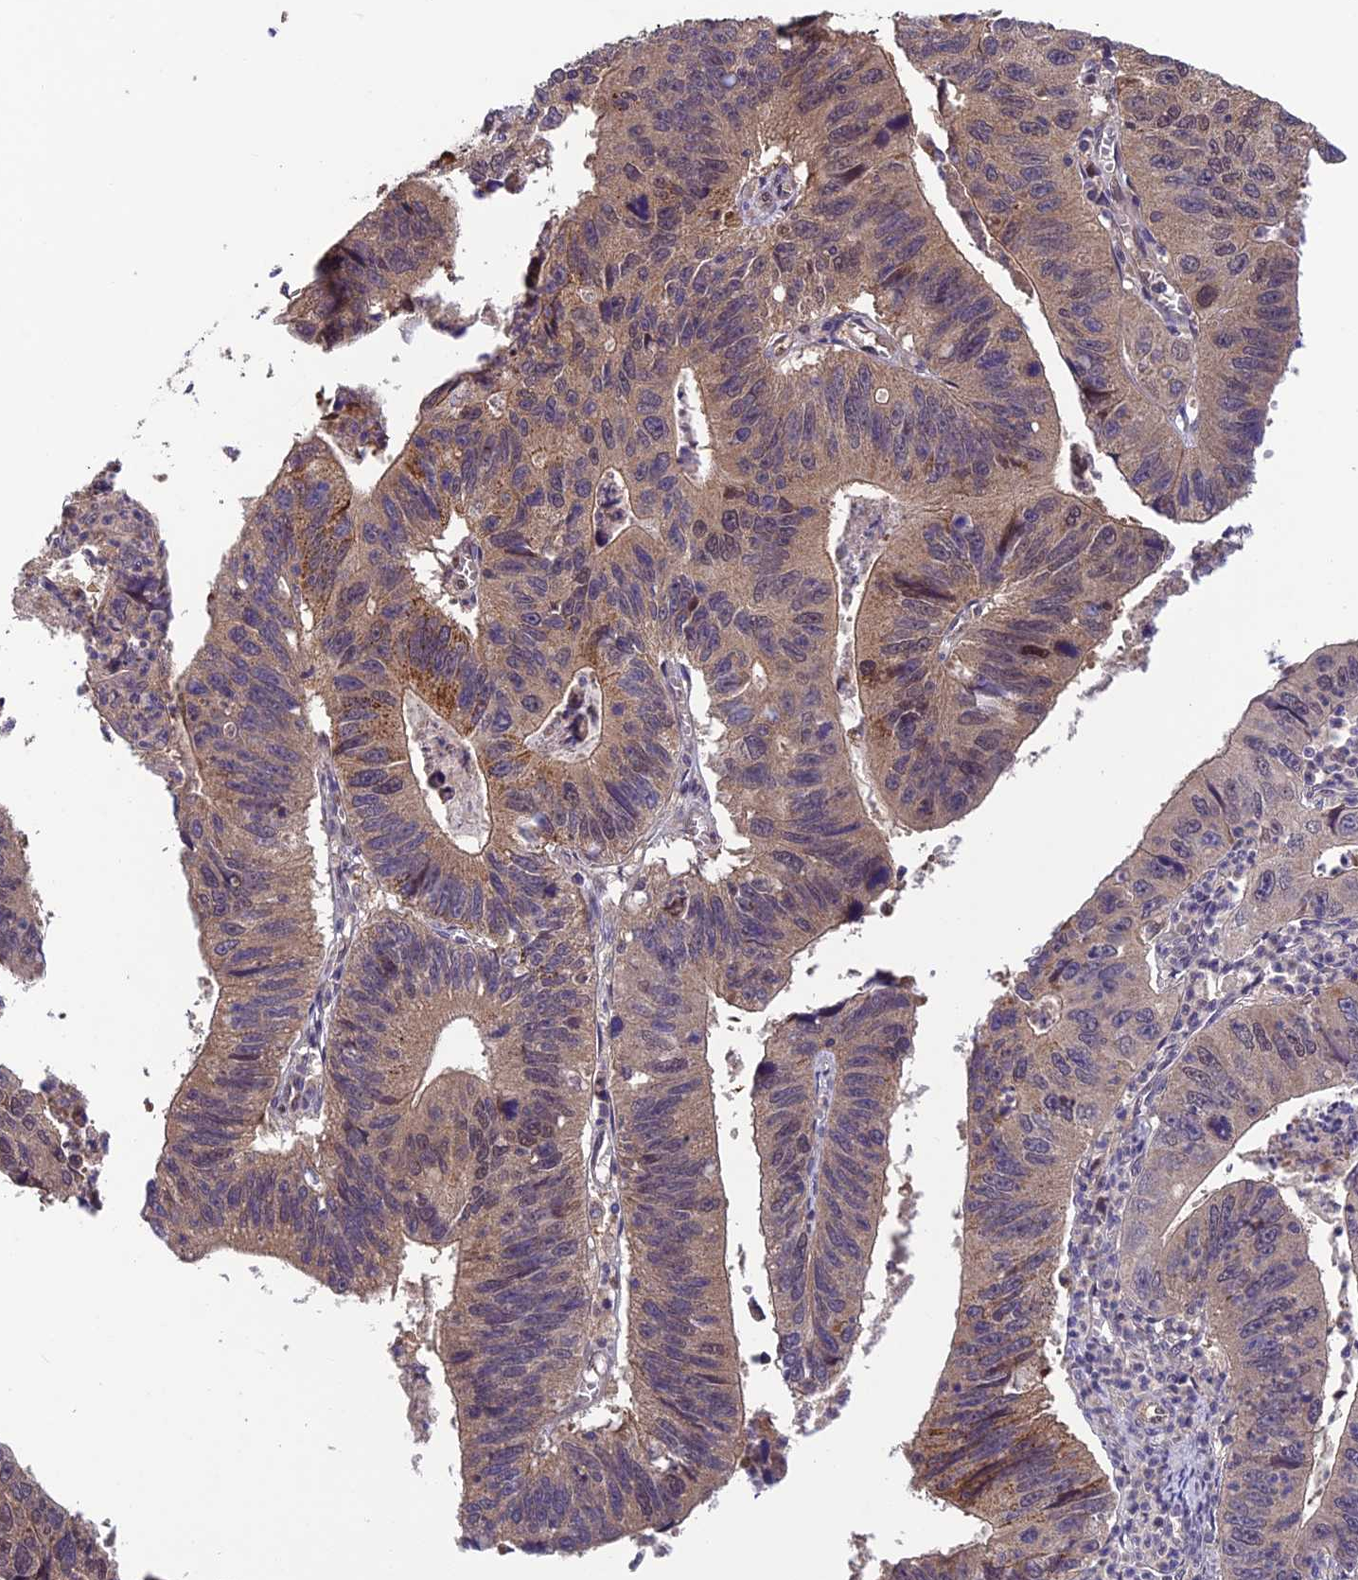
{"staining": {"intensity": "moderate", "quantity": "<25%", "location": "cytoplasmic/membranous"}, "tissue": "stomach cancer", "cell_type": "Tumor cells", "image_type": "cancer", "snomed": [{"axis": "morphology", "description": "Adenocarcinoma, NOS"}, {"axis": "topography", "description": "Stomach"}], "caption": "IHC image of neoplastic tissue: human stomach cancer (adenocarcinoma) stained using IHC displays low levels of moderate protein expression localized specifically in the cytoplasmic/membranous of tumor cells, appearing as a cytoplasmic/membranous brown color.", "gene": "CCDC15", "patient": {"sex": "male", "age": 59}}